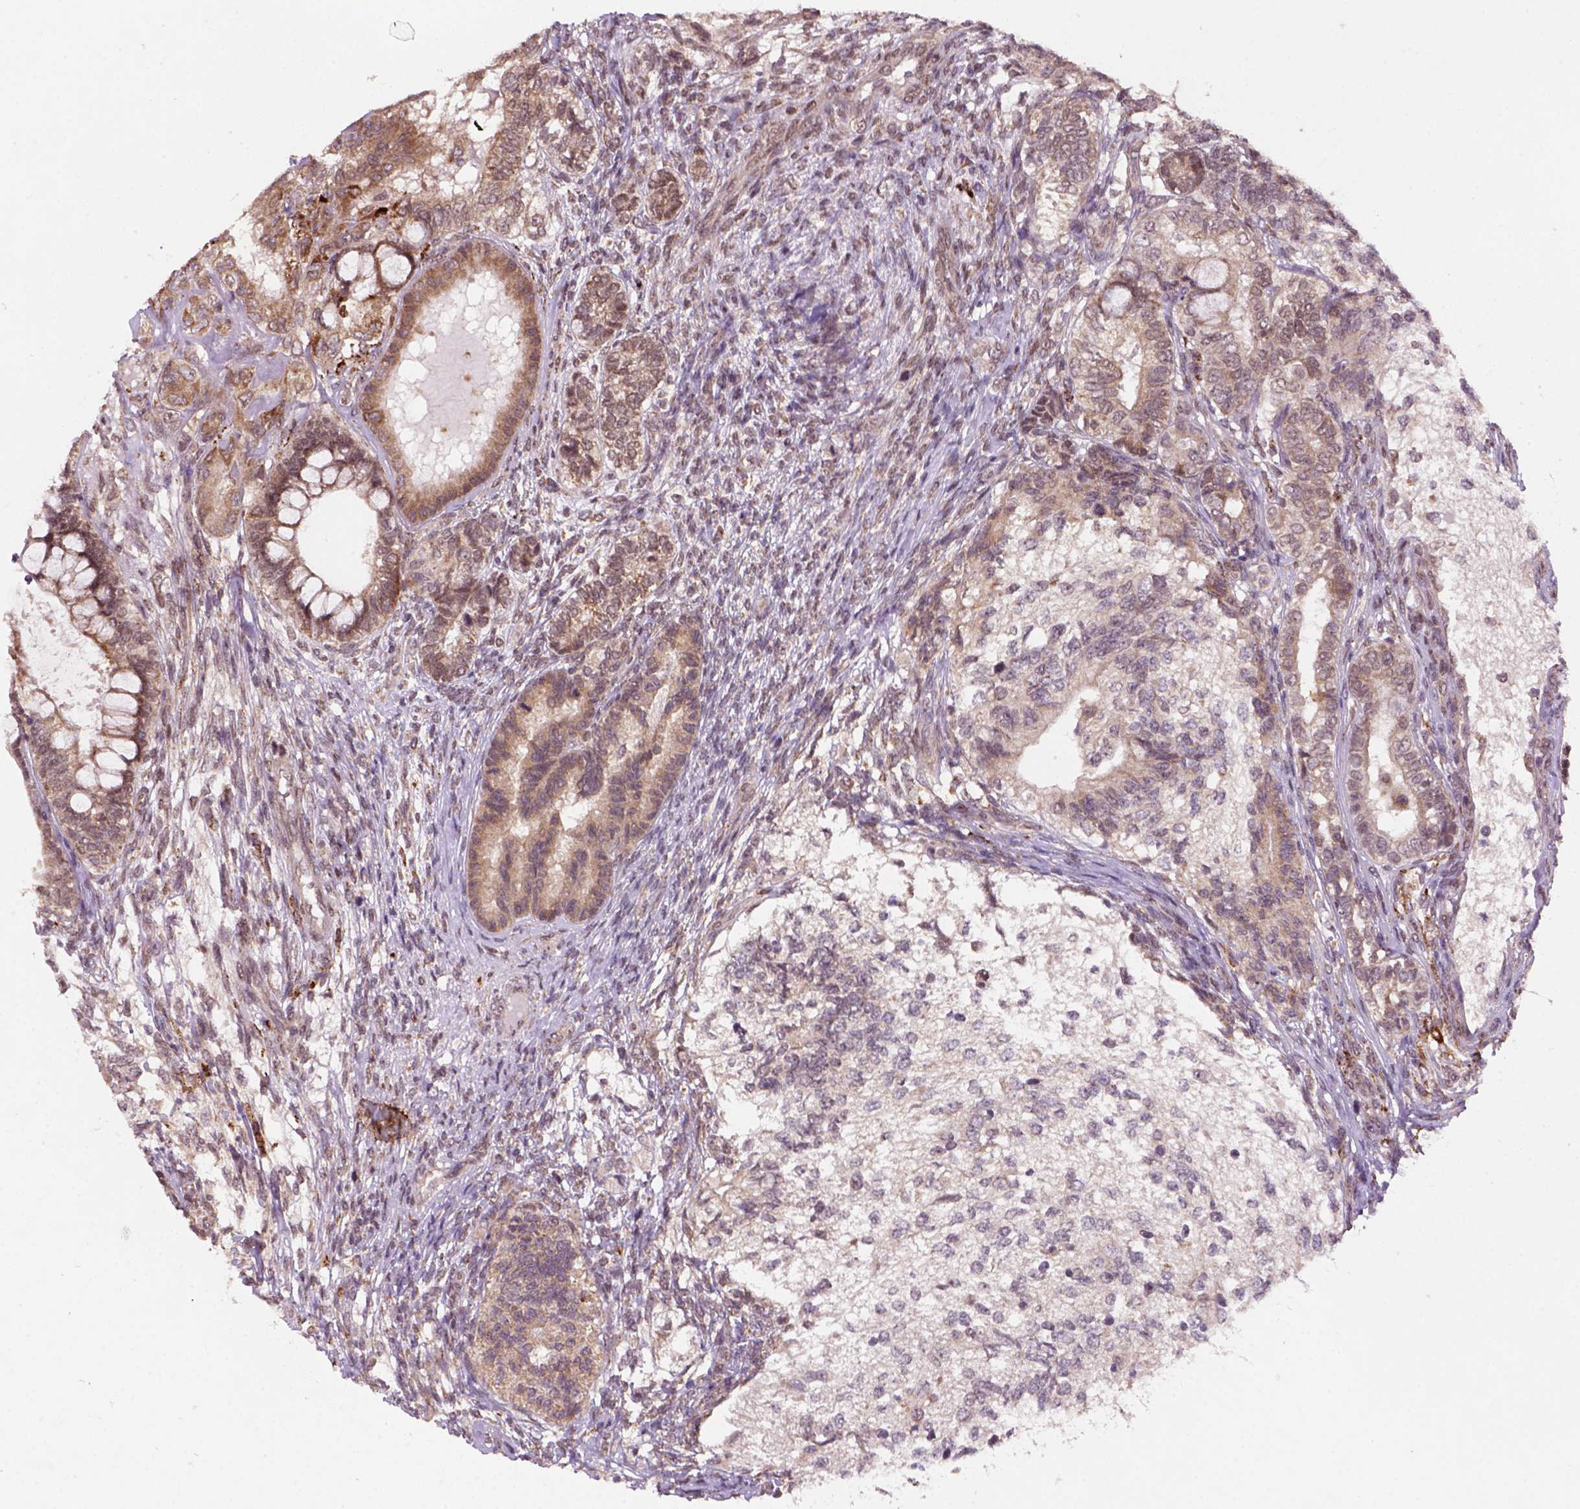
{"staining": {"intensity": "moderate", "quantity": ">75%", "location": "cytoplasmic/membranous"}, "tissue": "testis cancer", "cell_type": "Tumor cells", "image_type": "cancer", "snomed": [{"axis": "morphology", "description": "Seminoma, NOS"}, {"axis": "morphology", "description": "Carcinoma, Embryonal, NOS"}, {"axis": "topography", "description": "Testis"}], "caption": "Testis seminoma tissue displays moderate cytoplasmic/membranous expression in approximately >75% of tumor cells, visualized by immunohistochemistry.", "gene": "FZD7", "patient": {"sex": "male", "age": 41}}